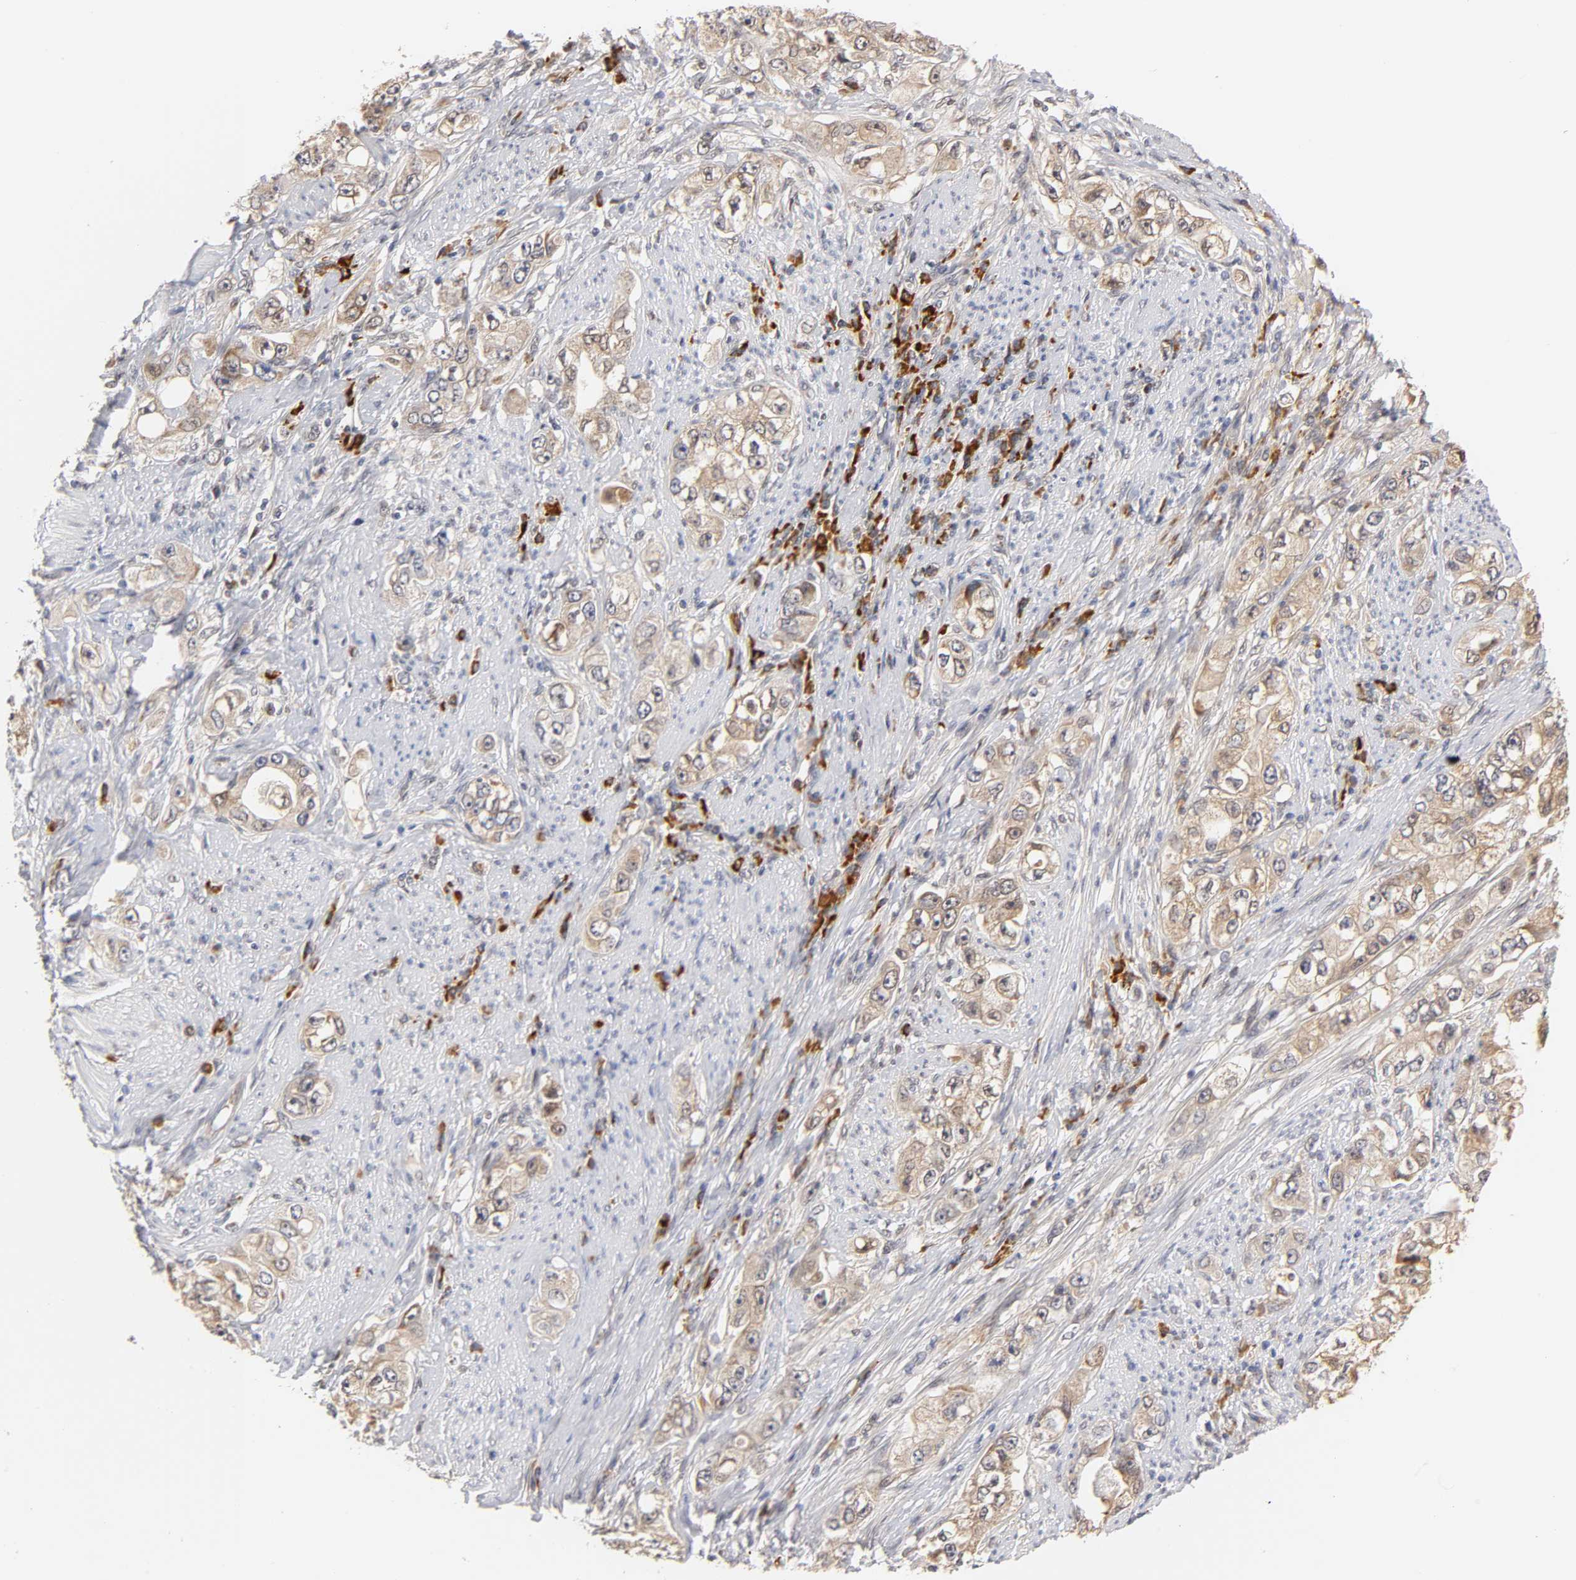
{"staining": {"intensity": "moderate", "quantity": ">75%", "location": "cytoplasmic/membranous,nuclear"}, "tissue": "stomach cancer", "cell_type": "Tumor cells", "image_type": "cancer", "snomed": [{"axis": "morphology", "description": "Adenocarcinoma, NOS"}, {"axis": "topography", "description": "Stomach, lower"}], "caption": "Stomach cancer (adenocarcinoma) was stained to show a protein in brown. There is medium levels of moderate cytoplasmic/membranous and nuclear staining in about >75% of tumor cells. (brown staining indicates protein expression, while blue staining denotes nuclei).", "gene": "GSTZ1", "patient": {"sex": "female", "age": 93}}